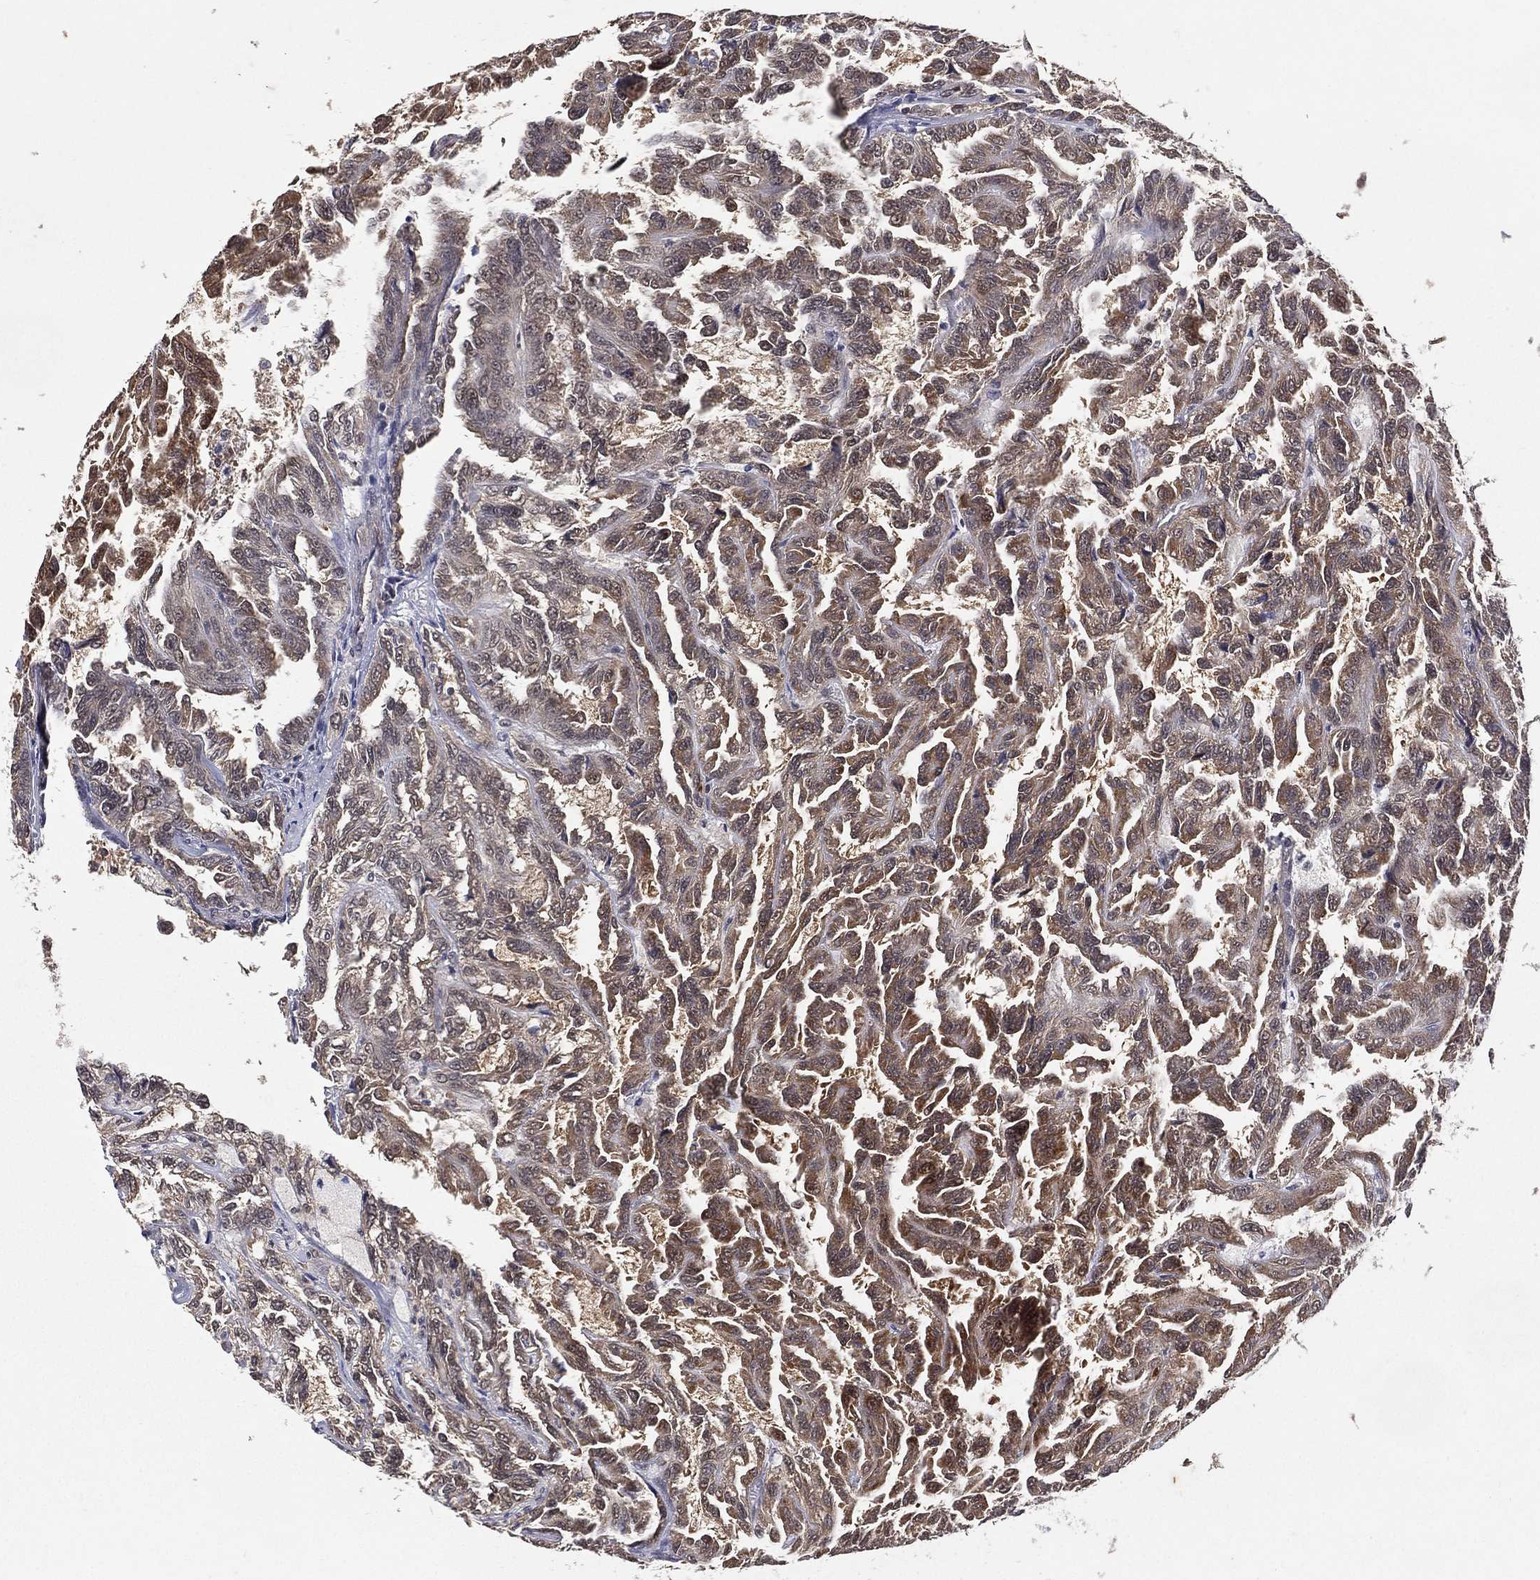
{"staining": {"intensity": "moderate", "quantity": "<25%", "location": "cytoplasmic/membranous"}, "tissue": "renal cancer", "cell_type": "Tumor cells", "image_type": "cancer", "snomed": [{"axis": "morphology", "description": "Adenocarcinoma, NOS"}, {"axis": "topography", "description": "Kidney"}], "caption": "Immunohistochemistry (IHC) micrograph of neoplastic tissue: human renal cancer (adenocarcinoma) stained using IHC shows low levels of moderate protein expression localized specifically in the cytoplasmic/membranous of tumor cells, appearing as a cytoplasmic/membranous brown color.", "gene": "NELFCD", "patient": {"sex": "male", "age": 79}}